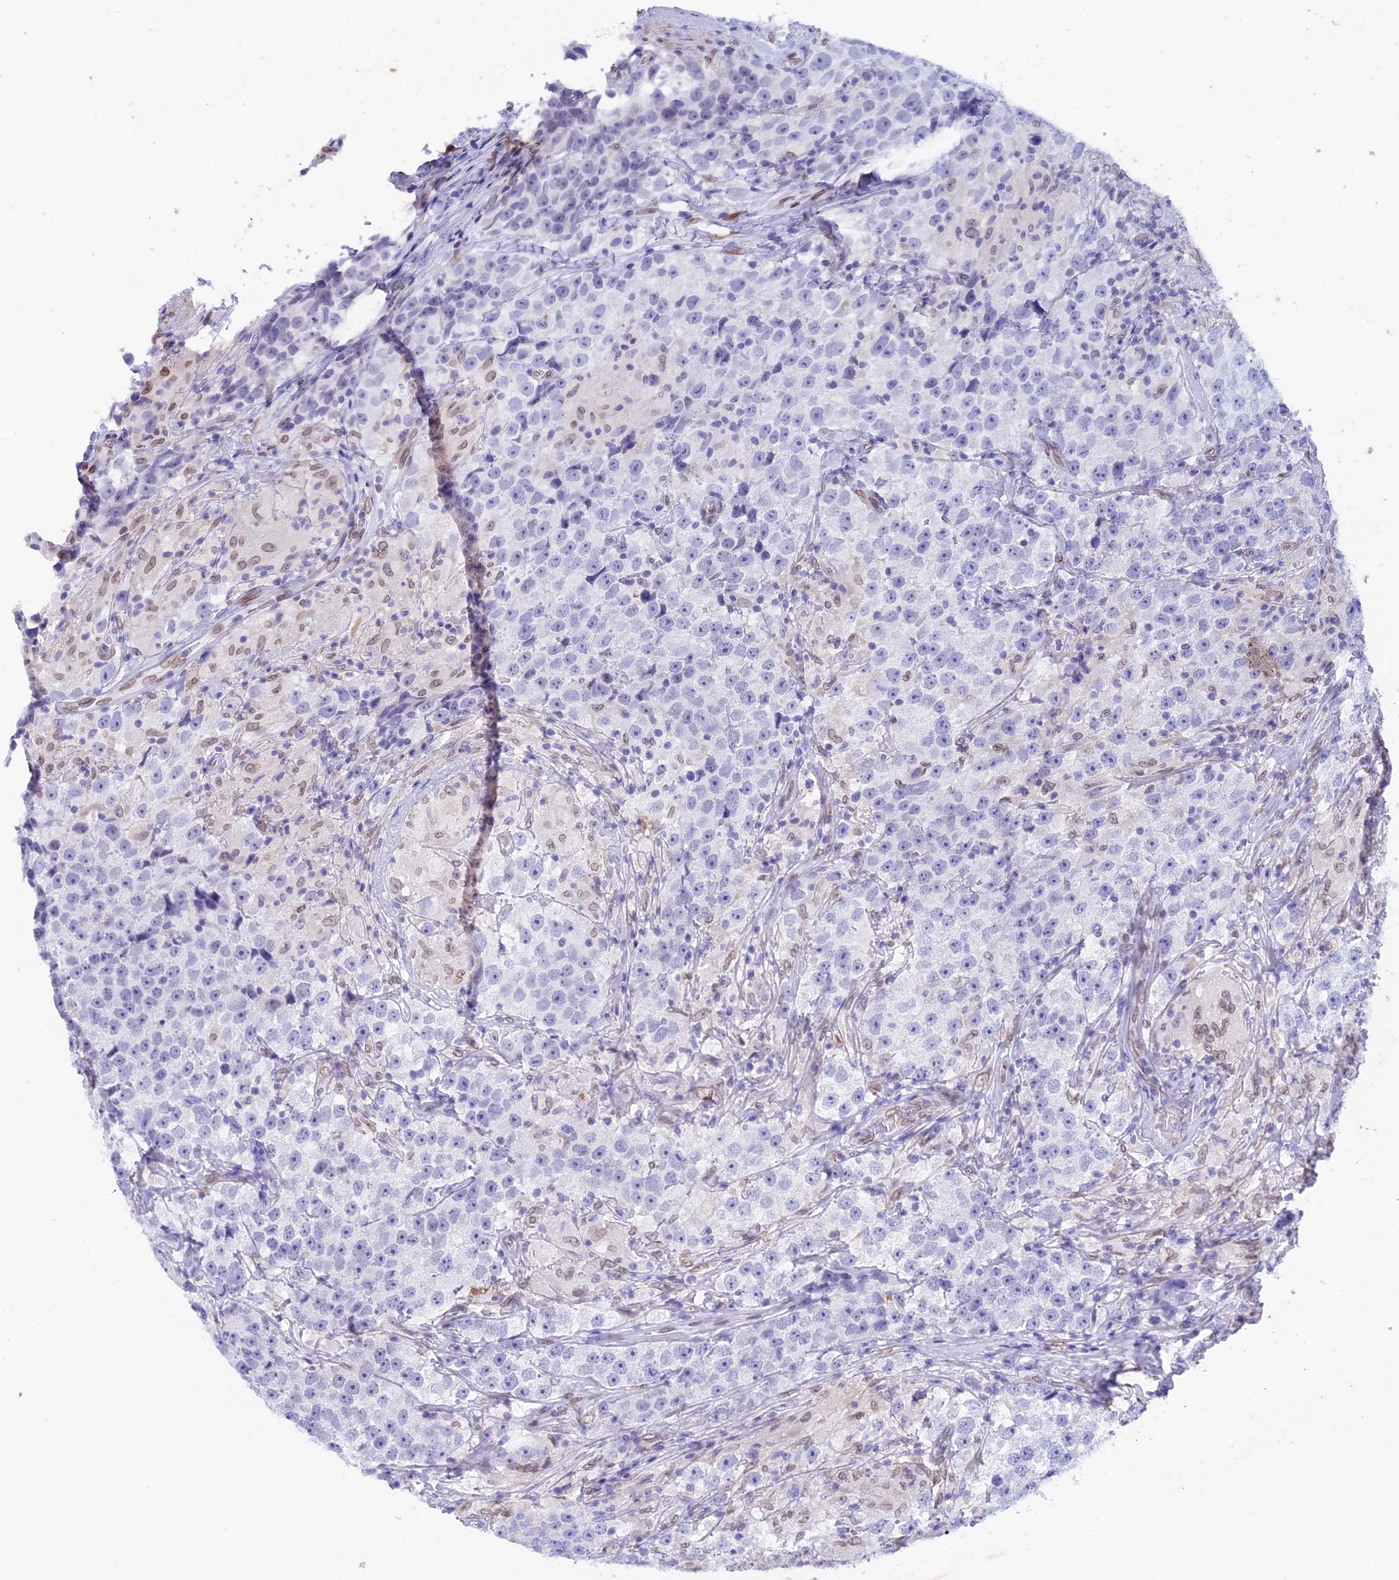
{"staining": {"intensity": "negative", "quantity": "none", "location": "none"}, "tissue": "testis cancer", "cell_type": "Tumor cells", "image_type": "cancer", "snomed": [{"axis": "morphology", "description": "Seminoma, NOS"}, {"axis": "topography", "description": "Testis"}], "caption": "Micrograph shows no protein staining in tumor cells of testis cancer tissue.", "gene": "TMPRSS7", "patient": {"sex": "male", "age": 46}}